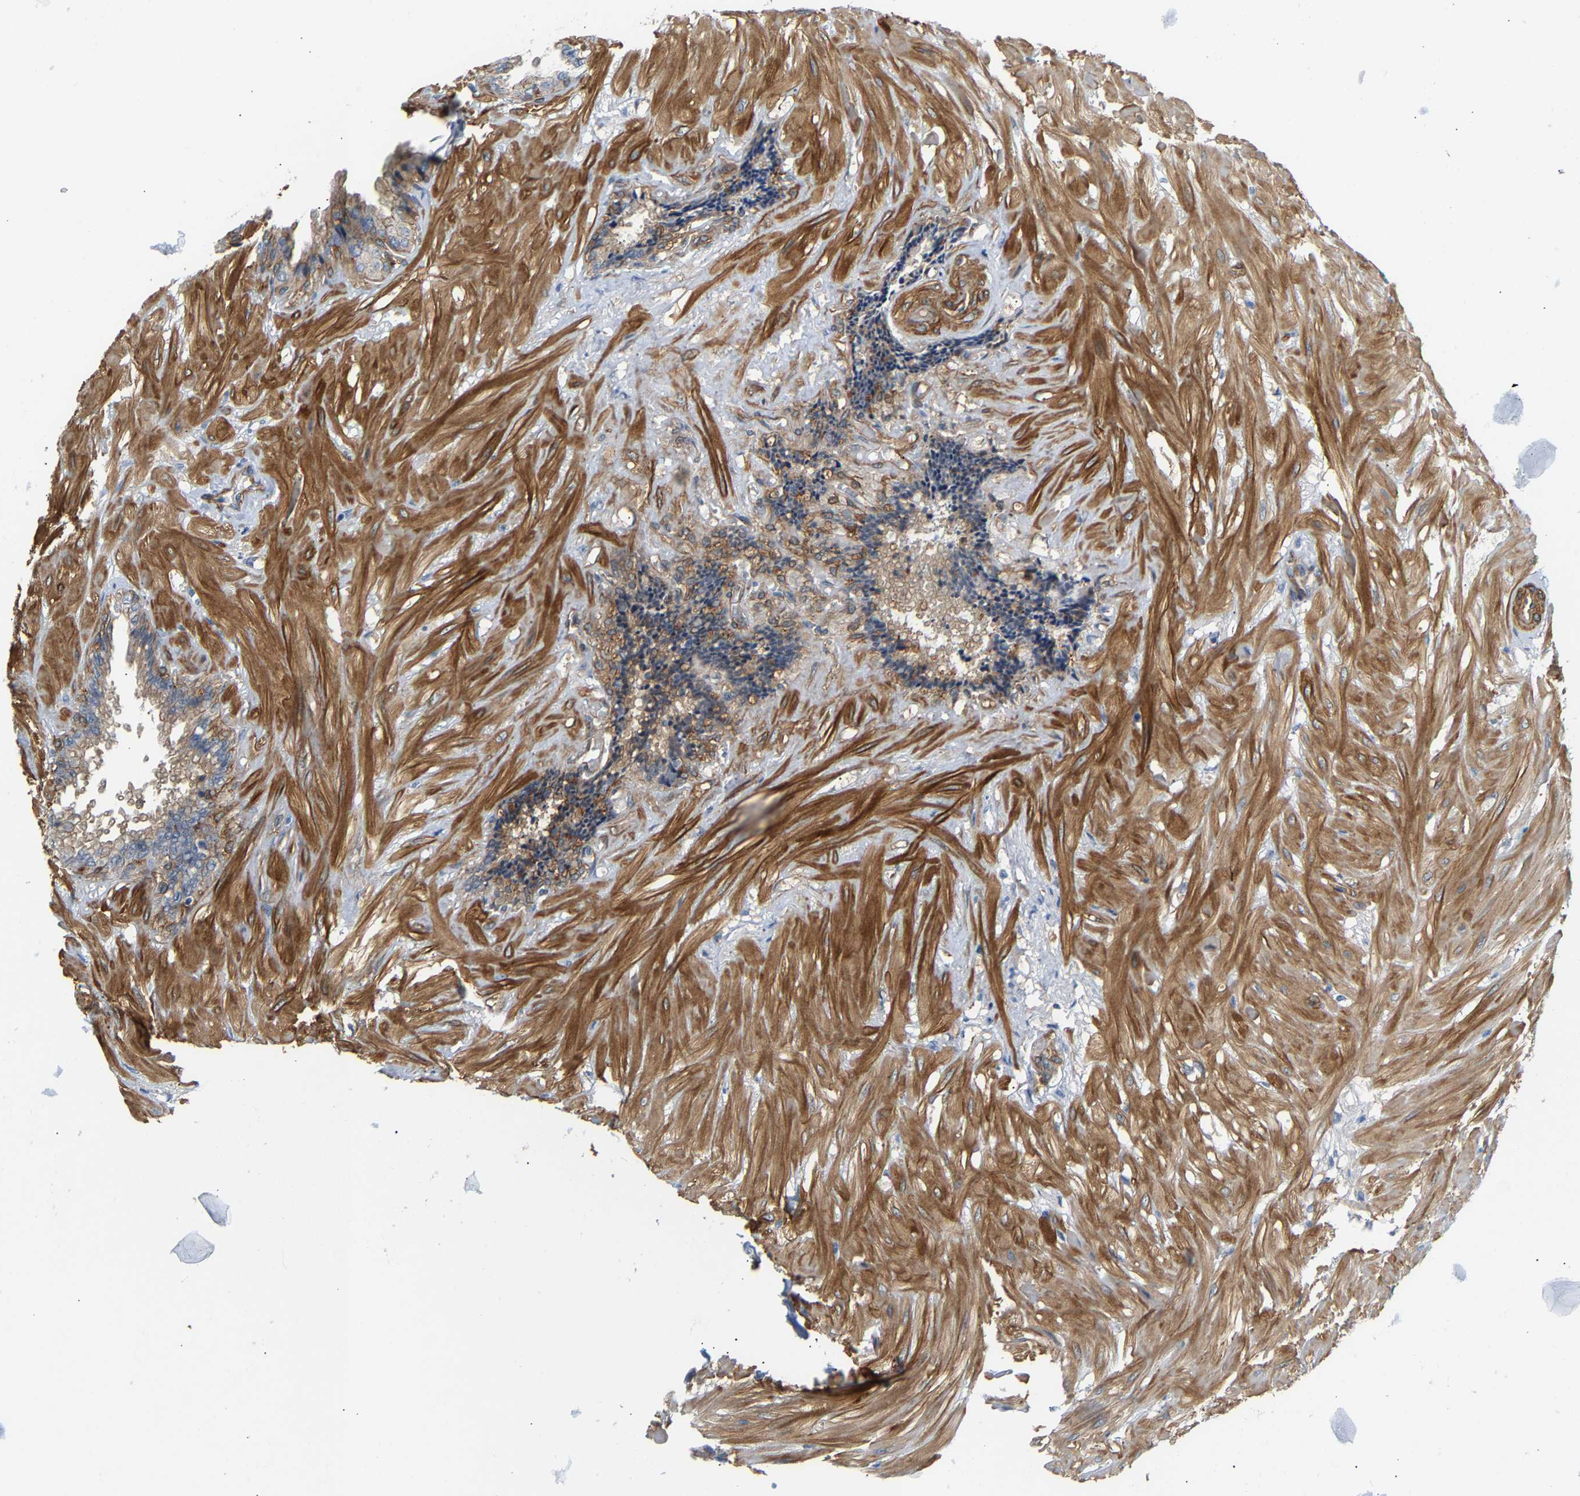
{"staining": {"intensity": "moderate", "quantity": "<25%", "location": "cytoplasmic/membranous"}, "tissue": "seminal vesicle", "cell_type": "Glandular cells", "image_type": "normal", "snomed": [{"axis": "morphology", "description": "Normal tissue, NOS"}, {"axis": "topography", "description": "Seminal veicle"}], "caption": "The immunohistochemical stain highlights moderate cytoplasmic/membranous staining in glandular cells of normal seminal vesicle.", "gene": "PAWR", "patient": {"sex": "male", "age": 46}}